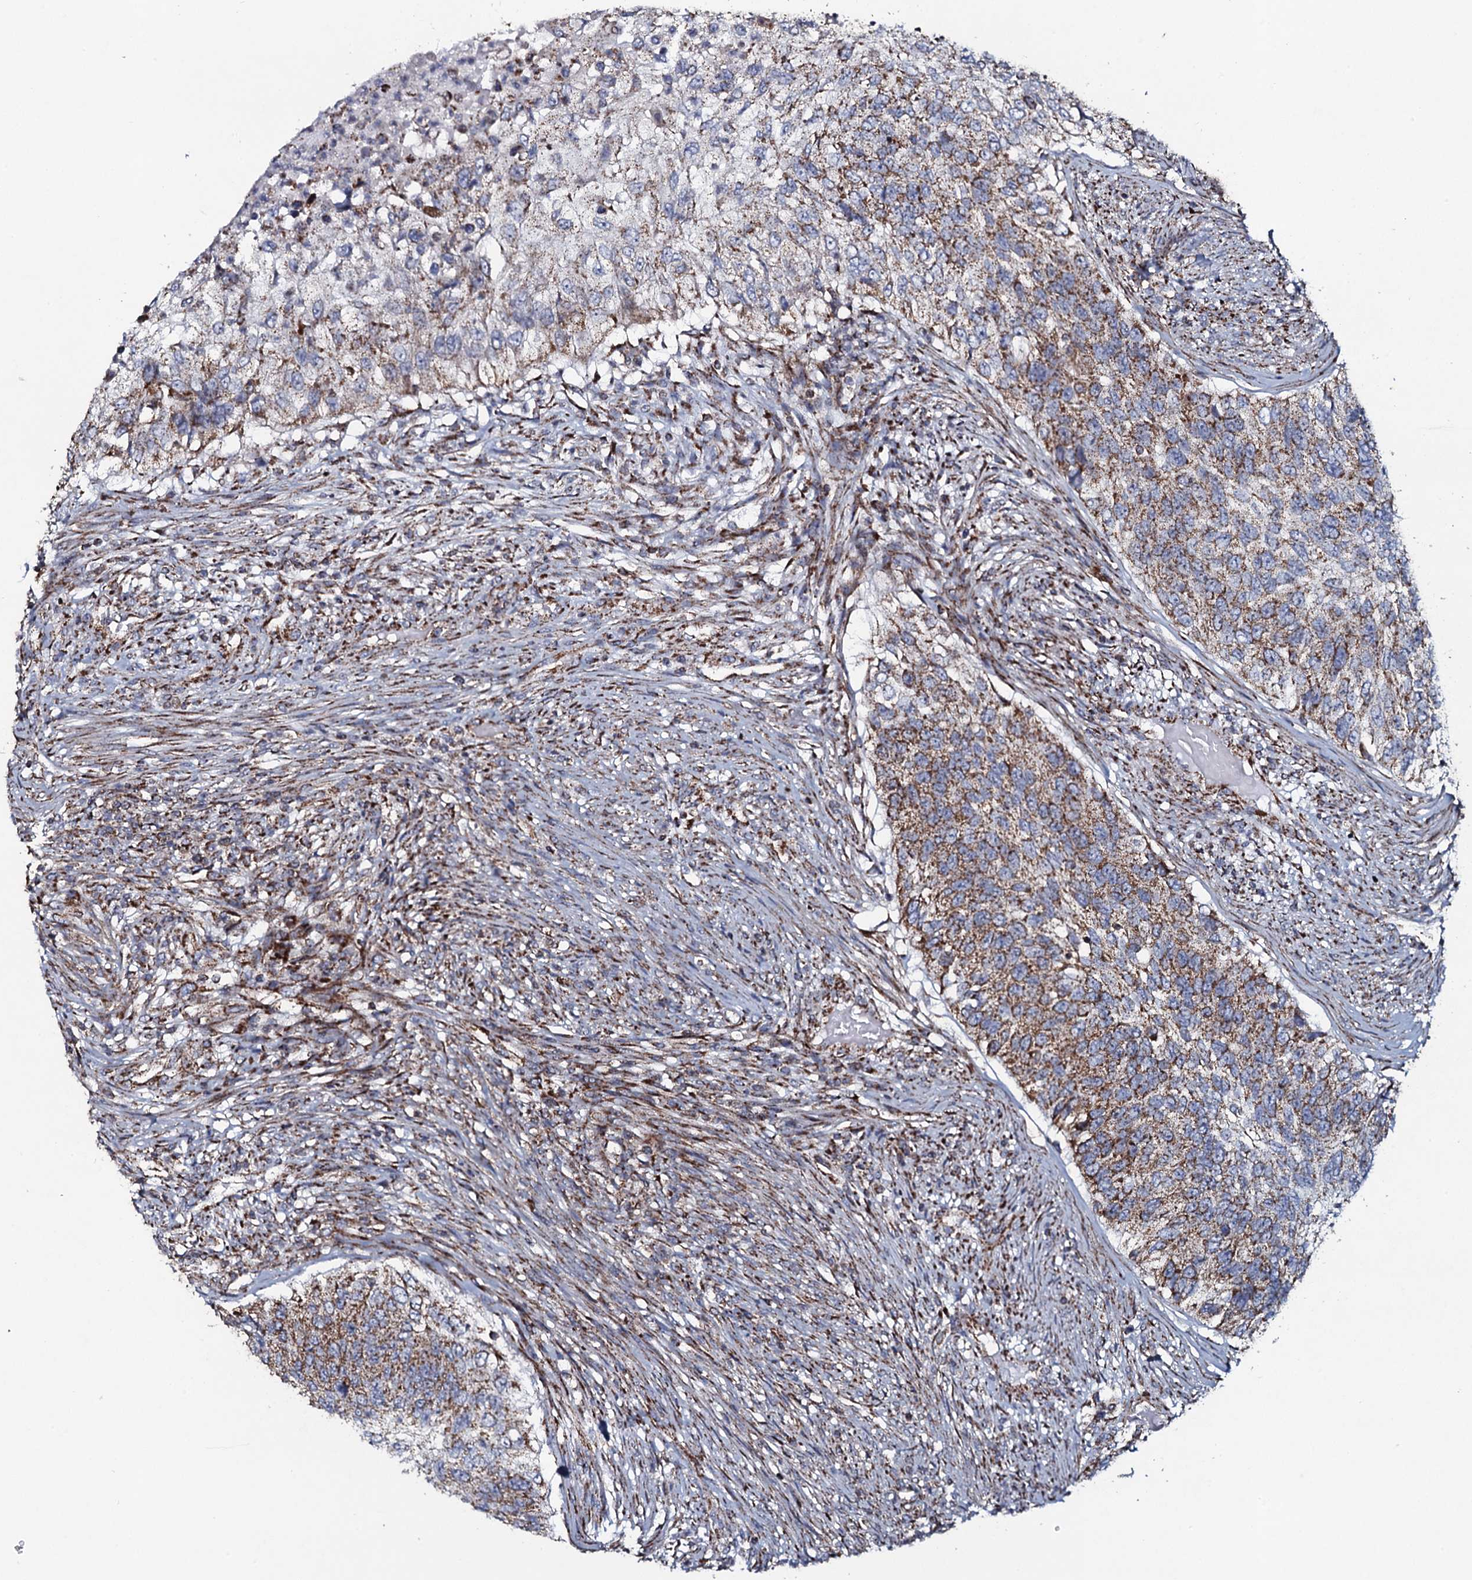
{"staining": {"intensity": "moderate", "quantity": ">75%", "location": "cytoplasmic/membranous"}, "tissue": "urothelial cancer", "cell_type": "Tumor cells", "image_type": "cancer", "snomed": [{"axis": "morphology", "description": "Urothelial carcinoma, High grade"}, {"axis": "topography", "description": "Urinary bladder"}], "caption": "Immunohistochemistry of urothelial cancer displays medium levels of moderate cytoplasmic/membranous positivity in about >75% of tumor cells.", "gene": "EVC2", "patient": {"sex": "female", "age": 60}}